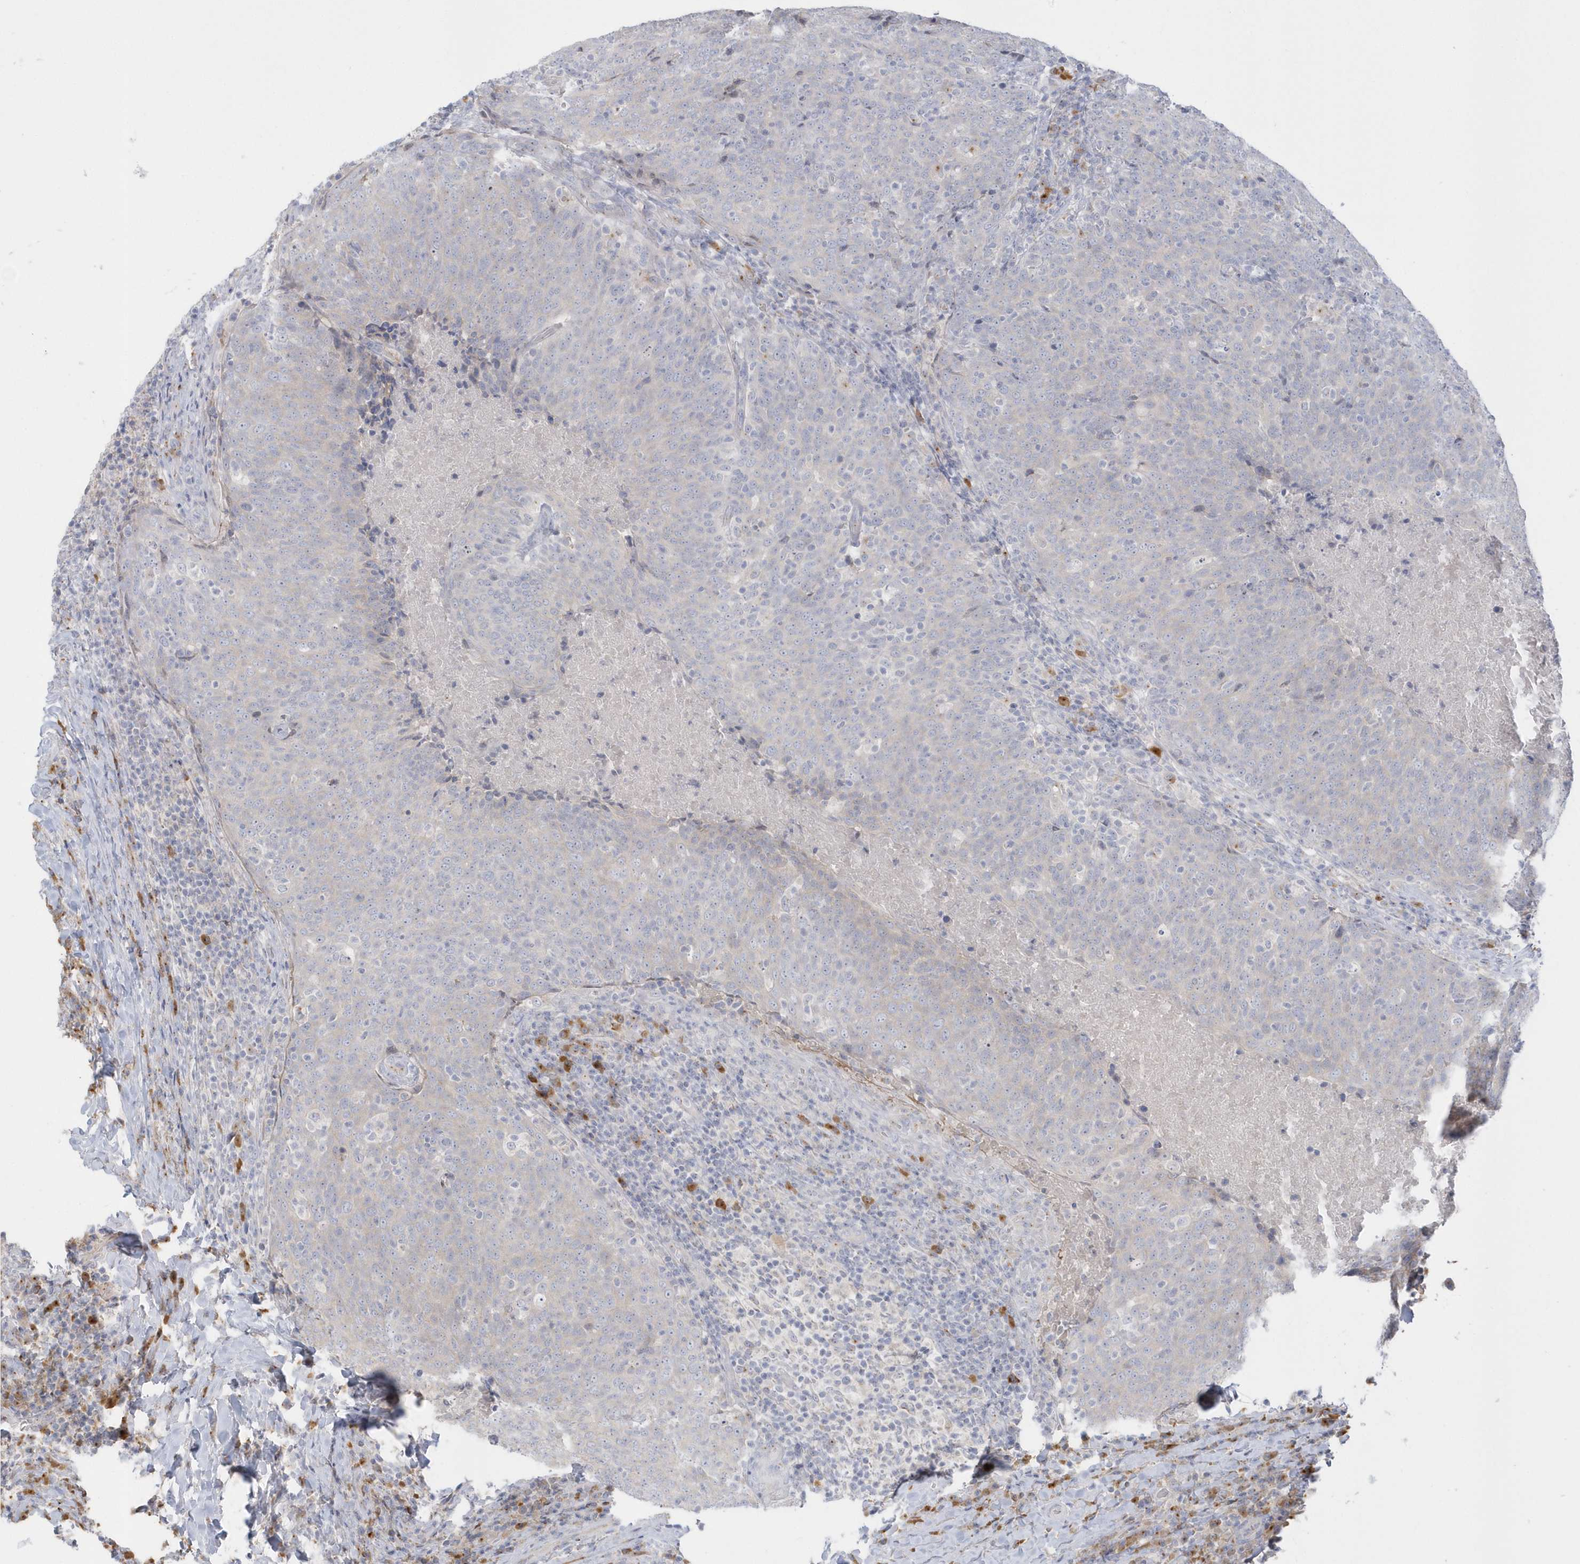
{"staining": {"intensity": "negative", "quantity": "none", "location": "none"}, "tissue": "head and neck cancer", "cell_type": "Tumor cells", "image_type": "cancer", "snomed": [{"axis": "morphology", "description": "Squamous cell carcinoma, NOS"}, {"axis": "morphology", "description": "Squamous cell carcinoma, metastatic, NOS"}, {"axis": "topography", "description": "Lymph node"}, {"axis": "topography", "description": "Head-Neck"}], "caption": "The photomicrograph exhibits no staining of tumor cells in squamous cell carcinoma (head and neck).", "gene": "SEMA3D", "patient": {"sex": "male", "age": 62}}